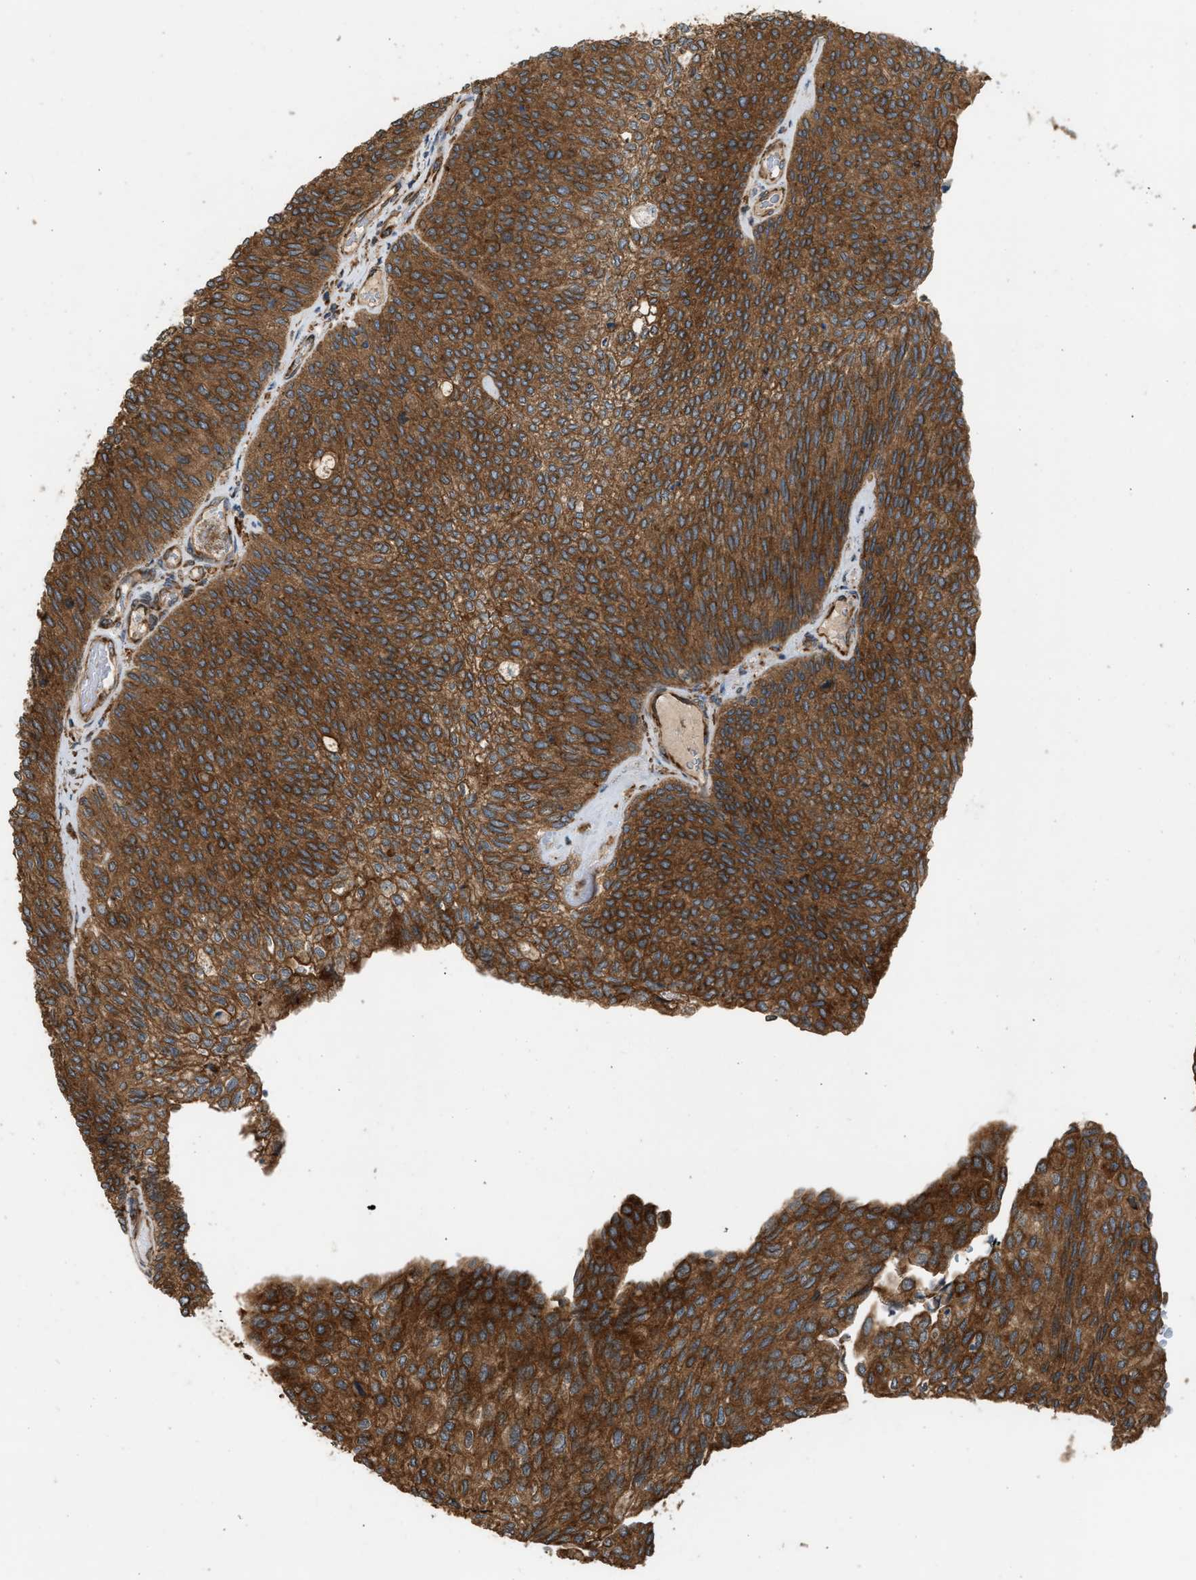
{"staining": {"intensity": "strong", "quantity": ">75%", "location": "cytoplasmic/membranous"}, "tissue": "urothelial cancer", "cell_type": "Tumor cells", "image_type": "cancer", "snomed": [{"axis": "morphology", "description": "Urothelial carcinoma, Low grade"}, {"axis": "topography", "description": "Urinary bladder"}], "caption": "Protein expression analysis of urothelial cancer reveals strong cytoplasmic/membranous staining in approximately >75% of tumor cells.", "gene": "BAIAP2L1", "patient": {"sex": "female", "age": 79}}